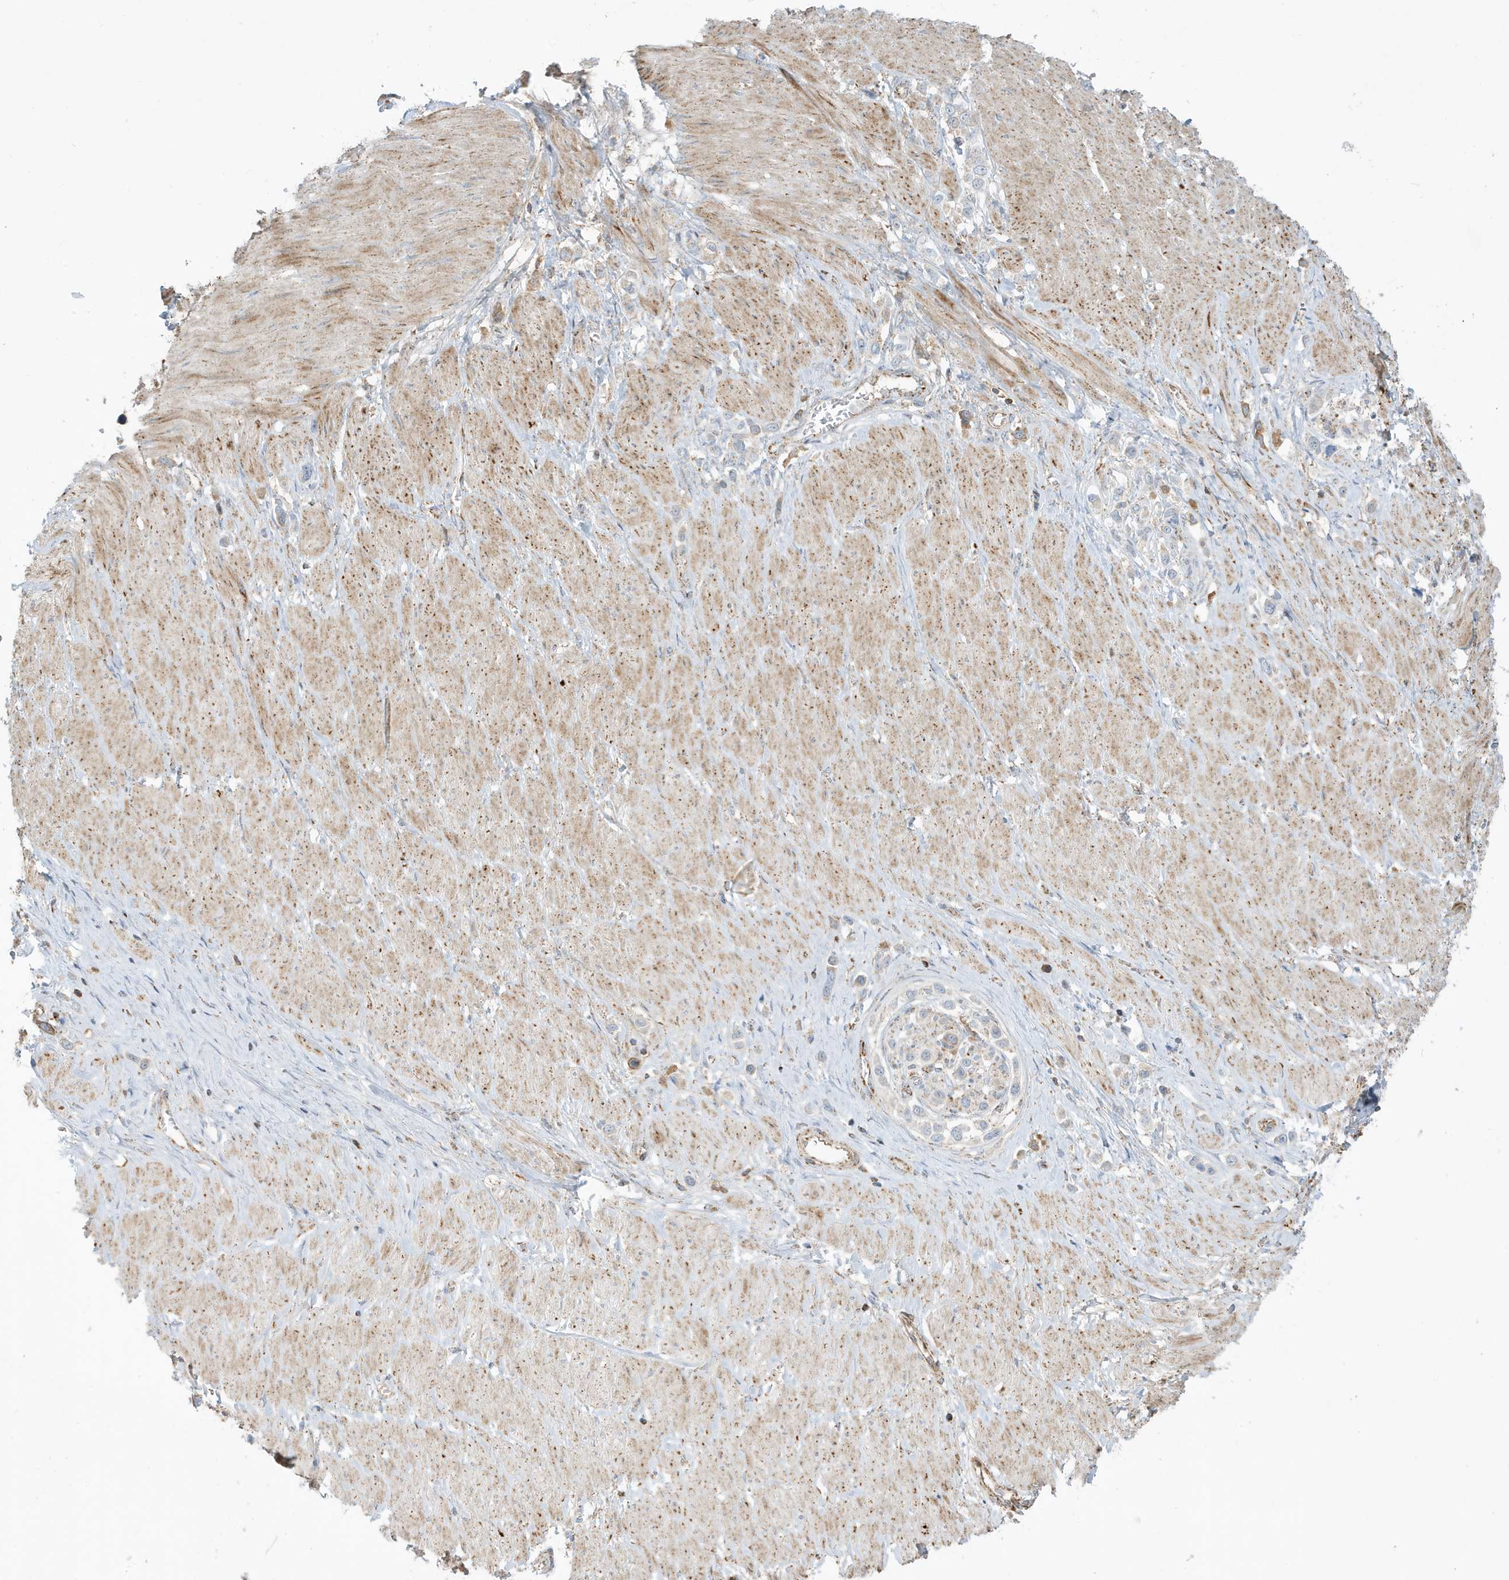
{"staining": {"intensity": "moderate", "quantity": "<25%", "location": "cytoplasmic/membranous"}, "tissue": "stomach cancer", "cell_type": "Tumor cells", "image_type": "cancer", "snomed": [{"axis": "morphology", "description": "Normal tissue, NOS"}, {"axis": "morphology", "description": "Adenocarcinoma, NOS"}, {"axis": "topography", "description": "Stomach, upper"}, {"axis": "topography", "description": "Stomach"}], "caption": "Stomach adenocarcinoma was stained to show a protein in brown. There is low levels of moderate cytoplasmic/membranous positivity in about <25% of tumor cells.", "gene": "IFT57", "patient": {"sex": "female", "age": 65}}